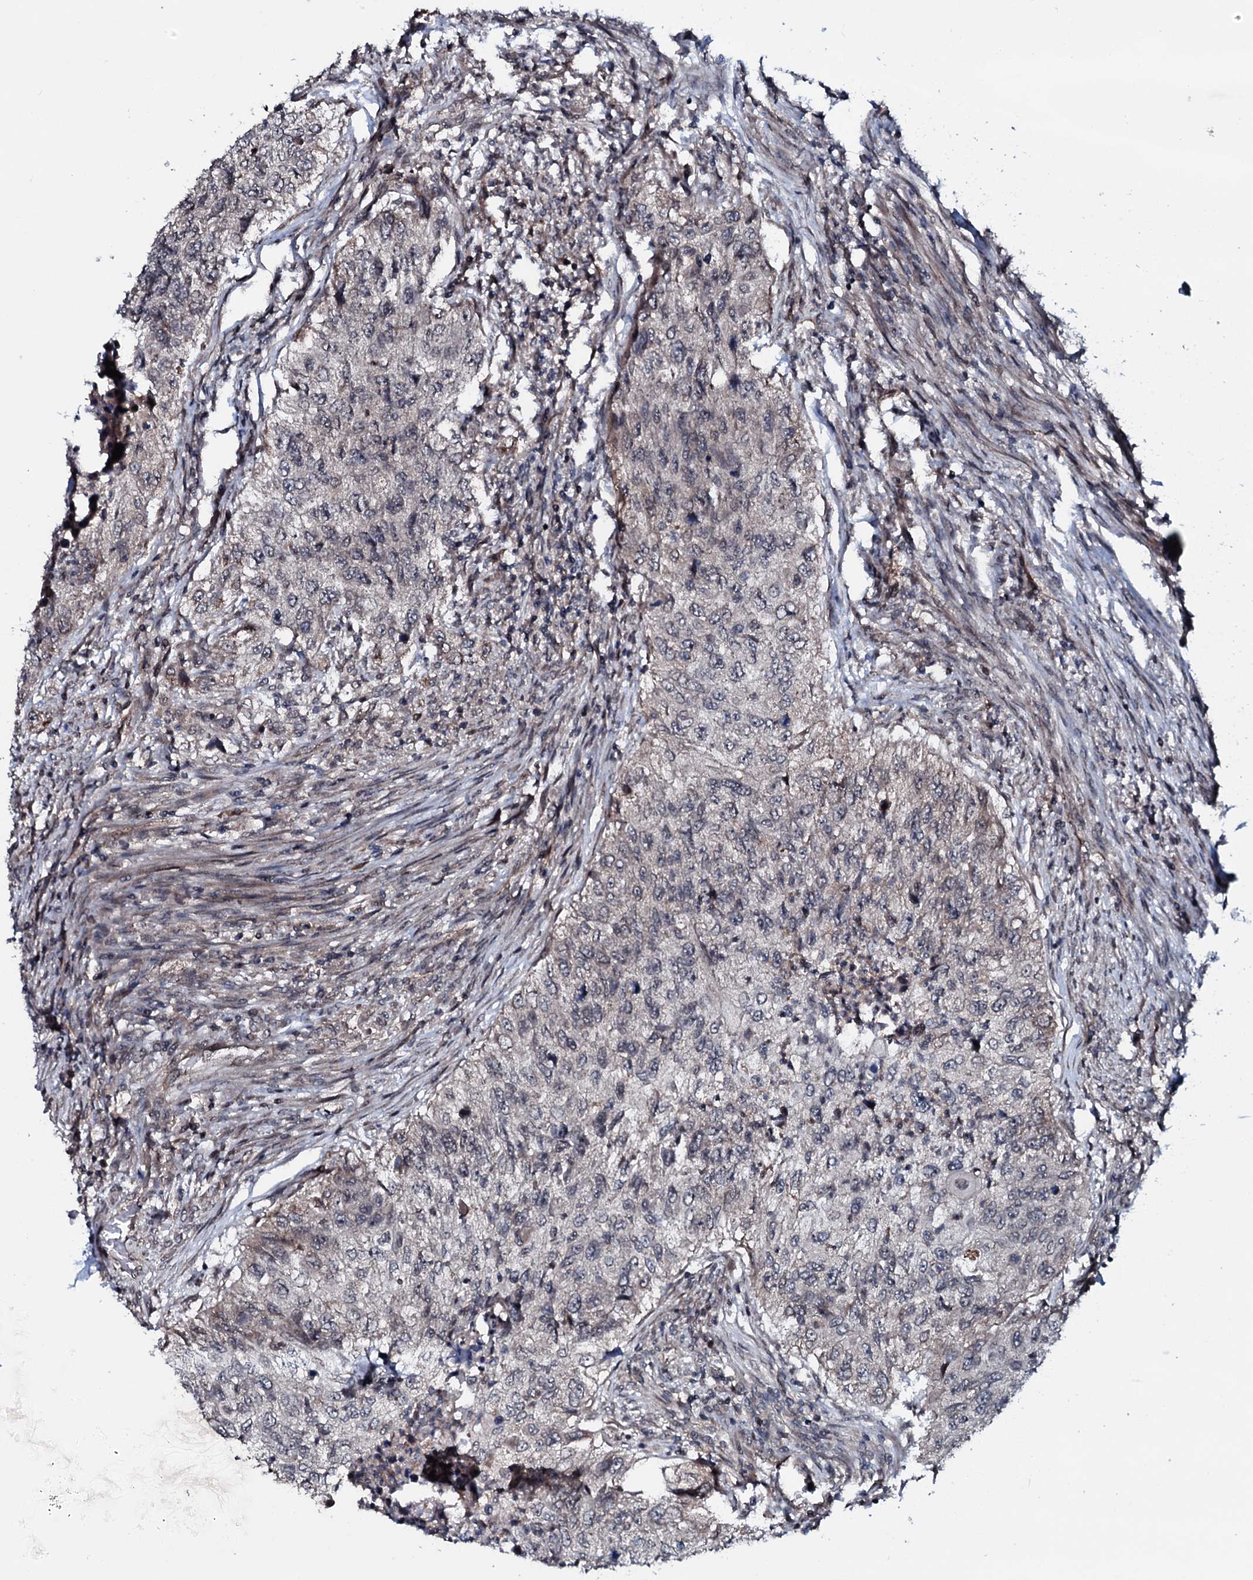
{"staining": {"intensity": "weak", "quantity": "<25%", "location": "cytoplasmic/membranous"}, "tissue": "urothelial cancer", "cell_type": "Tumor cells", "image_type": "cancer", "snomed": [{"axis": "morphology", "description": "Urothelial carcinoma, High grade"}, {"axis": "topography", "description": "Urinary bladder"}], "caption": "Tumor cells are negative for brown protein staining in urothelial carcinoma (high-grade). (DAB immunohistochemistry (IHC) visualized using brightfield microscopy, high magnification).", "gene": "OGFOD2", "patient": {"sex": "female", "age": 60}}